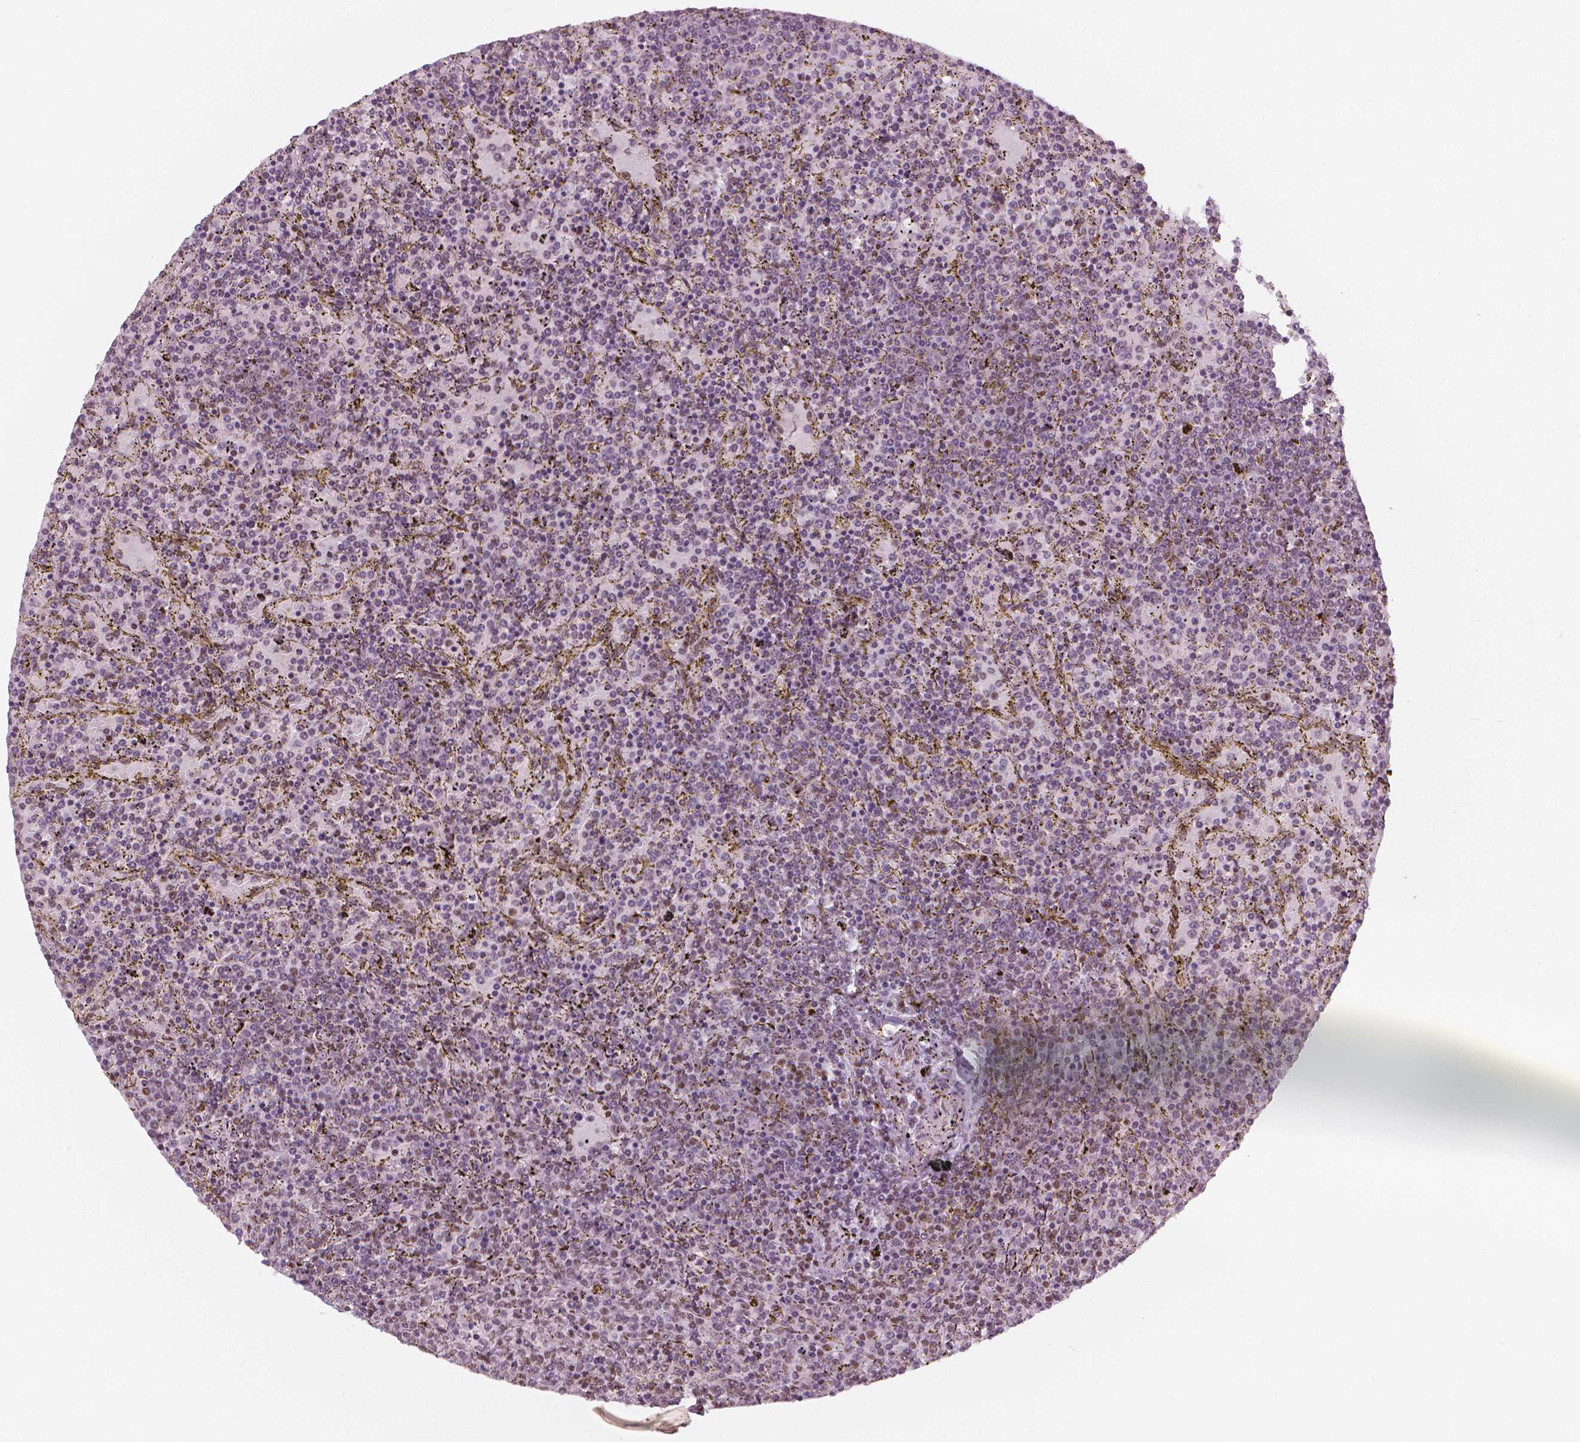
{"staining": {"intensity": "weak", "quantity": "<25%", "location": "nuclear"}, "tissue": "lymphoma", "cell_type": "Tumor cells", "image_type": "cancer", "snomed": [{"axis": "morphology", "description": "Malignant lymphoma, non-Hodgkin's type, Low grade"}, {"axis": "topography", "description": "Spleen"}], "caption": "An IHC histopathology image of low-grade malignant lymphoma, non-Hodgkin's type is shown. There is no staining in tumor cells of low-grade malignant lymphoma, non-Hodgkin's type. Nuclei are stained in blue.", "gene": "ELF2", "patient": {"sex": "female", "age": 77}}